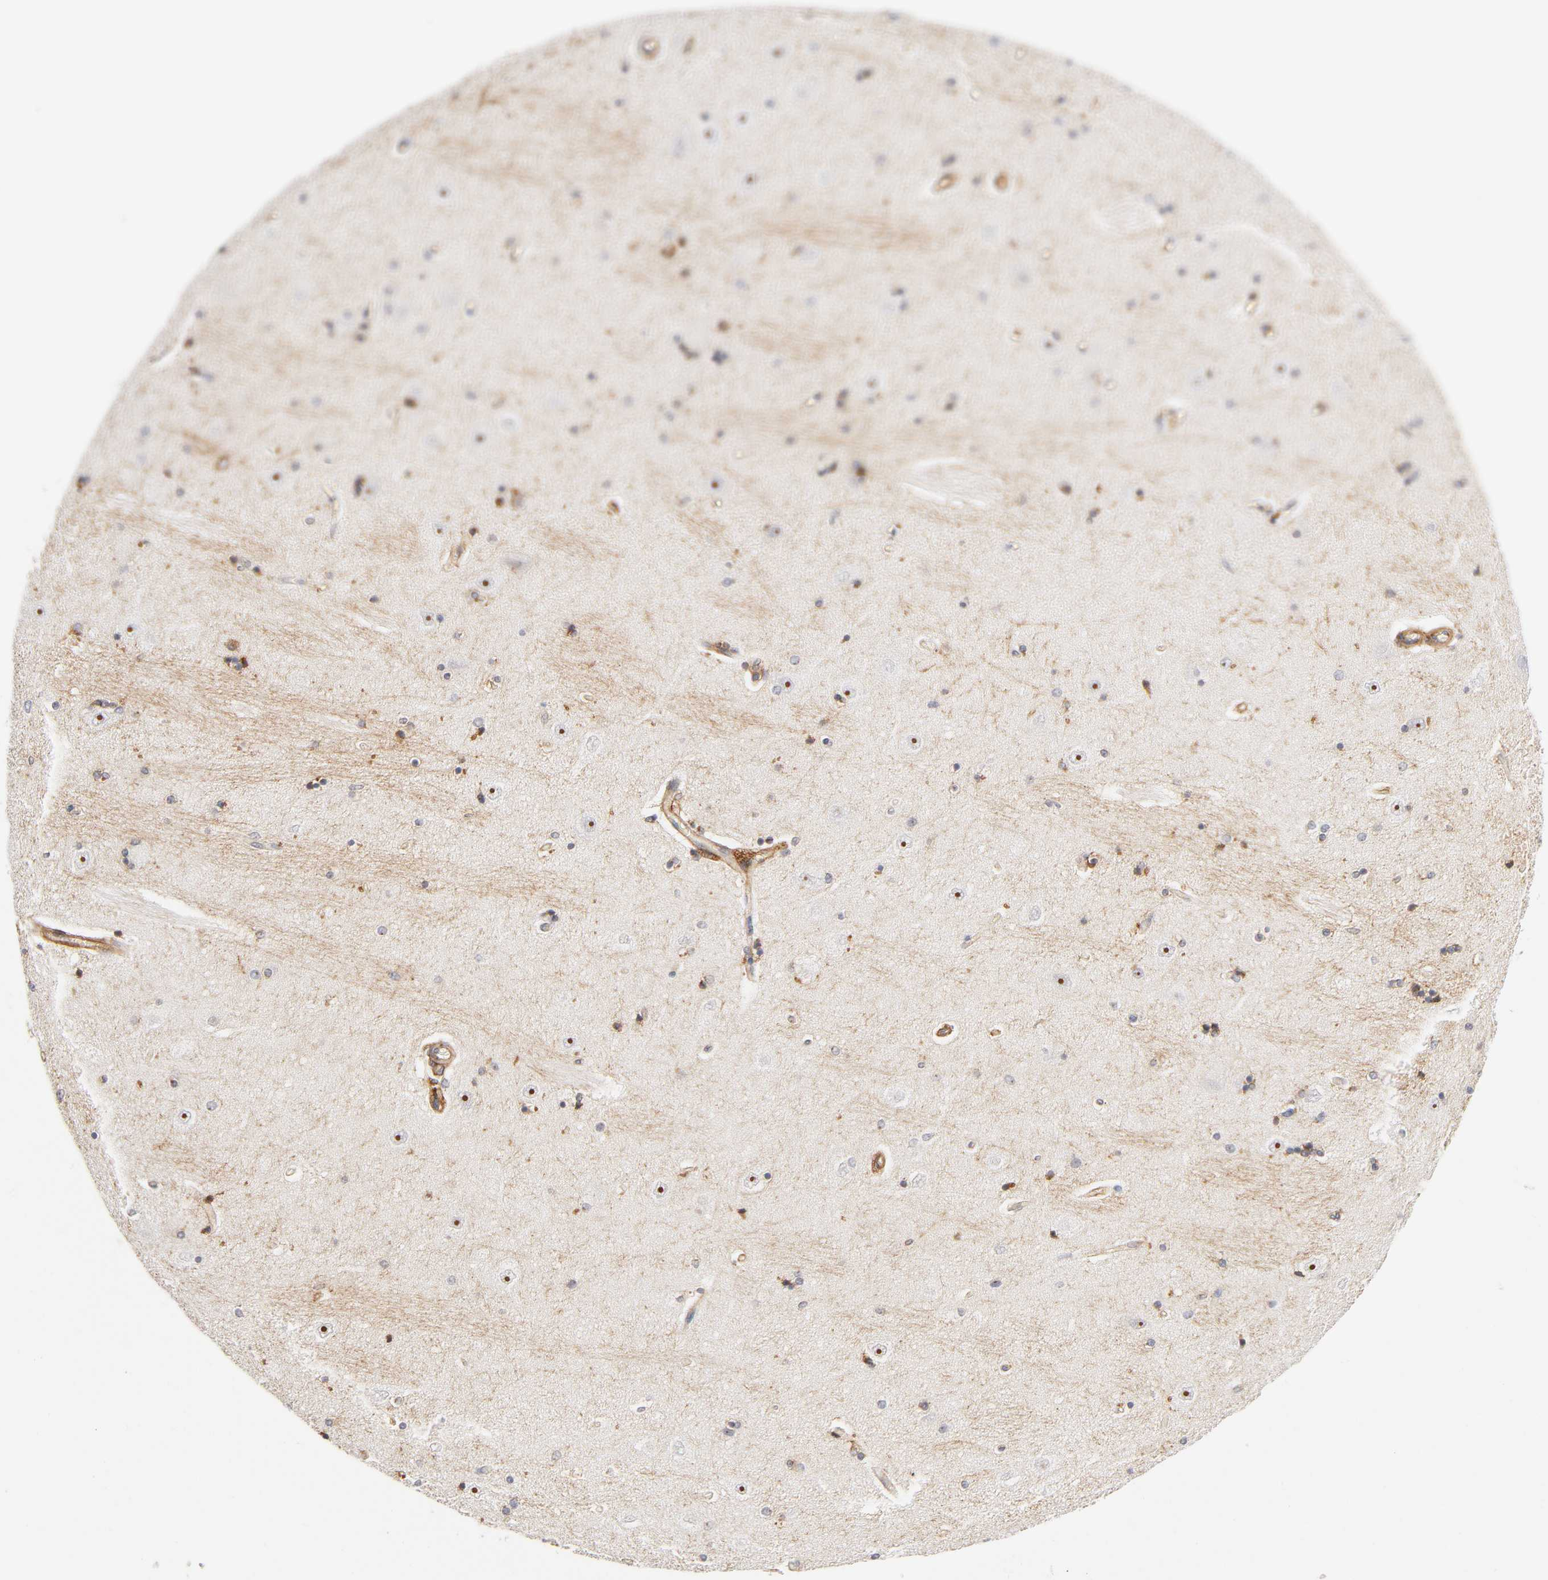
{"staining": {"intensity": "strong", "quantity": "25%-75%", "location": "nuclear"}, "tissue": "hippocampus", "cell_type": "Glial cells", "image_type": "normal", "snomed": [{"axis": "morphology", "description": "Normal tissue, NOS"}, {"axis": "topography", "description": "Hippocampus"}], "caption": "Immunohistochemical staining of normal human hippocampus reveals high levels of strong nuclear expression in approximately 25%-75% of glial cells. (Brightfield microscopy of DAB IHC at high magnification).", "gene": "PLD1", "patient": {"sex": "female", "age": 54}}